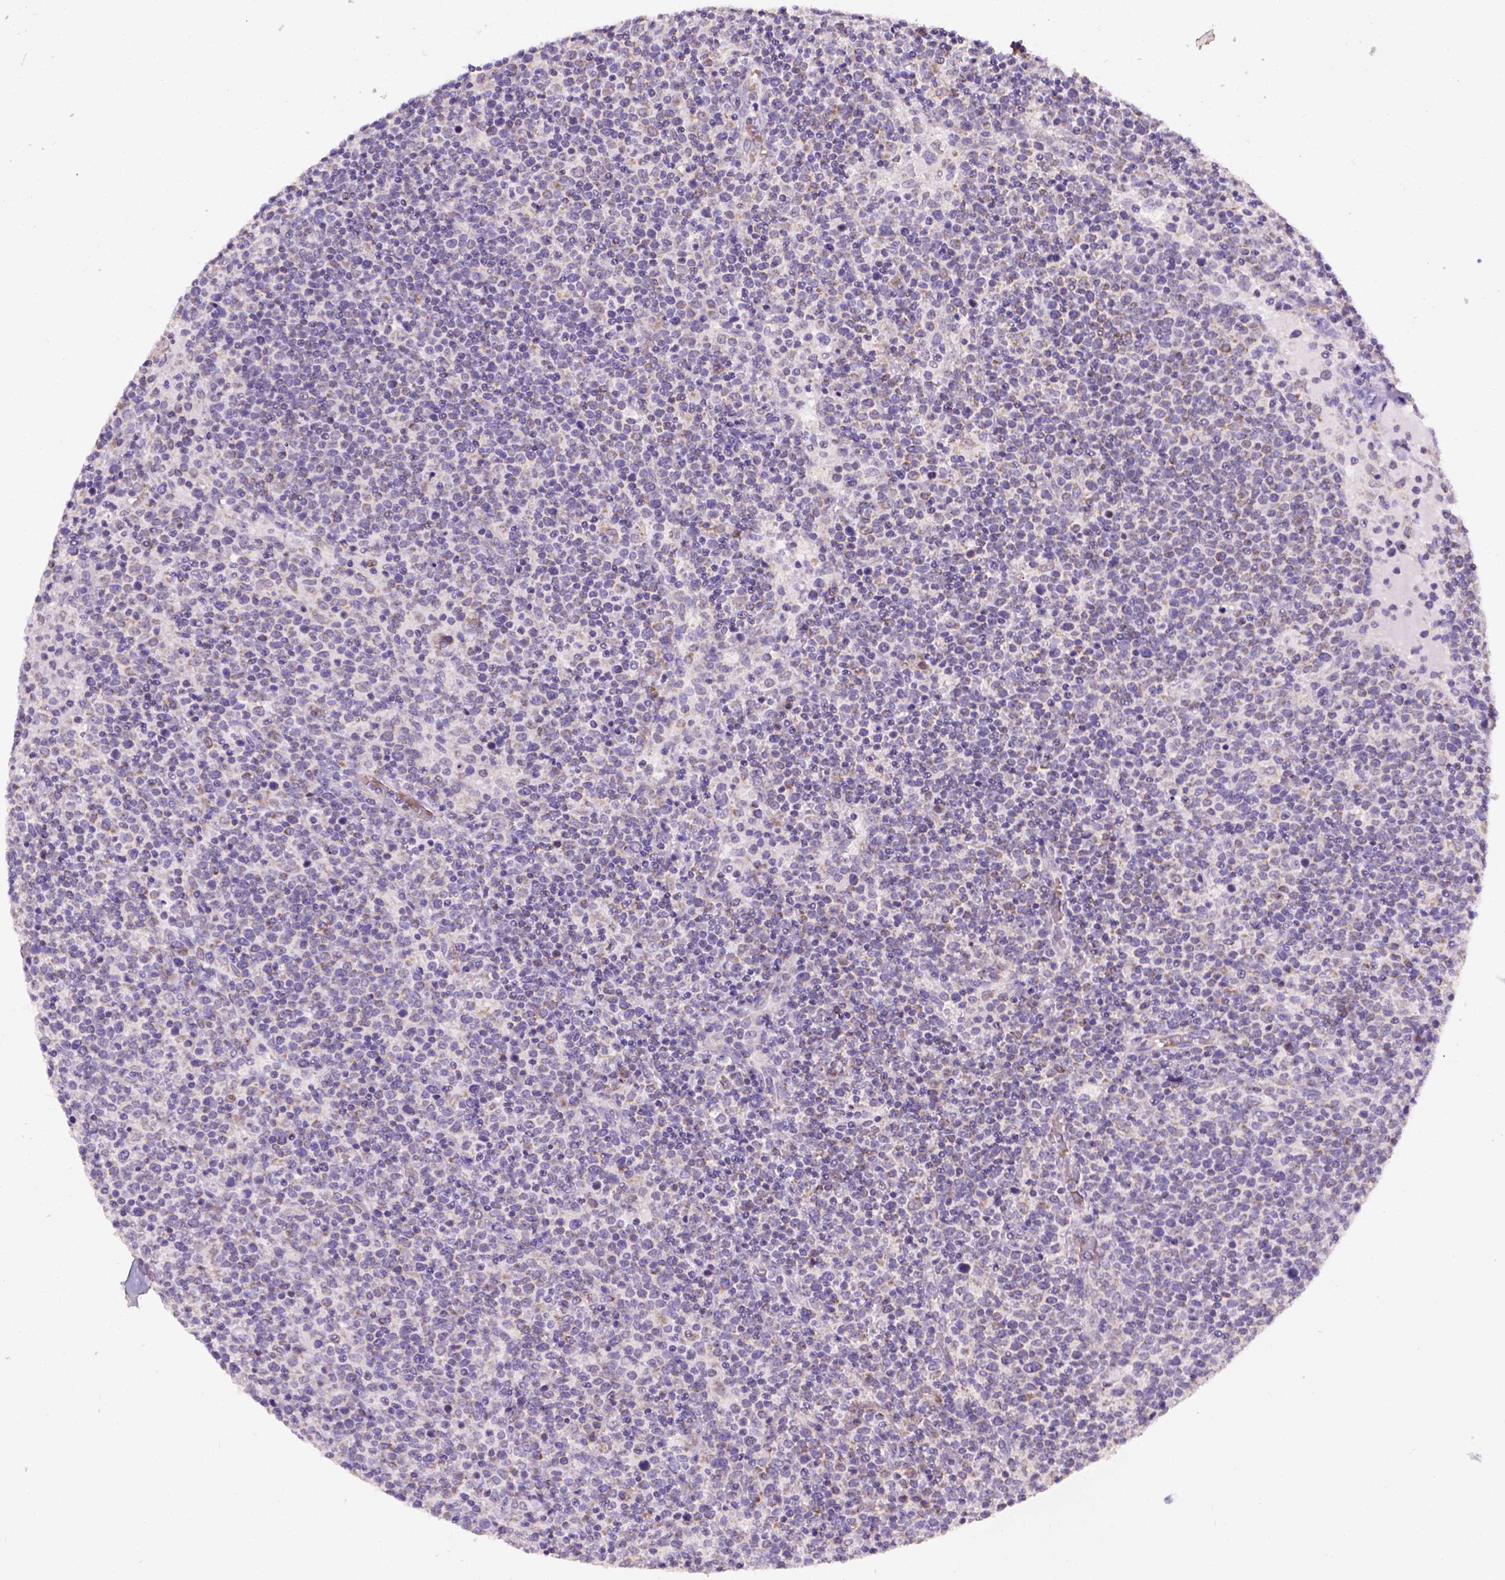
{"staining": {"intensity": "weak", "quantity": "25%-75%", "location": "cytoplasmic/membranous"}, "tissue": "lymphoma", "cell_type": "Tumor cells", "image_type": "cancer", "snomed": [{"axis": "morphology", "description": "Malignant lymphoma, non-Hodgkin's type, High grade"}, {"axis": "topography", "description": "Lymph node"}], "caption": "Weak cytoplasmic/membranous protein positivity is appreciated in approximately 25%-75% of tumor cells in lymphoma.", "gene": "L2HGDH", "patient": {"sex": "male", "age": 61}}